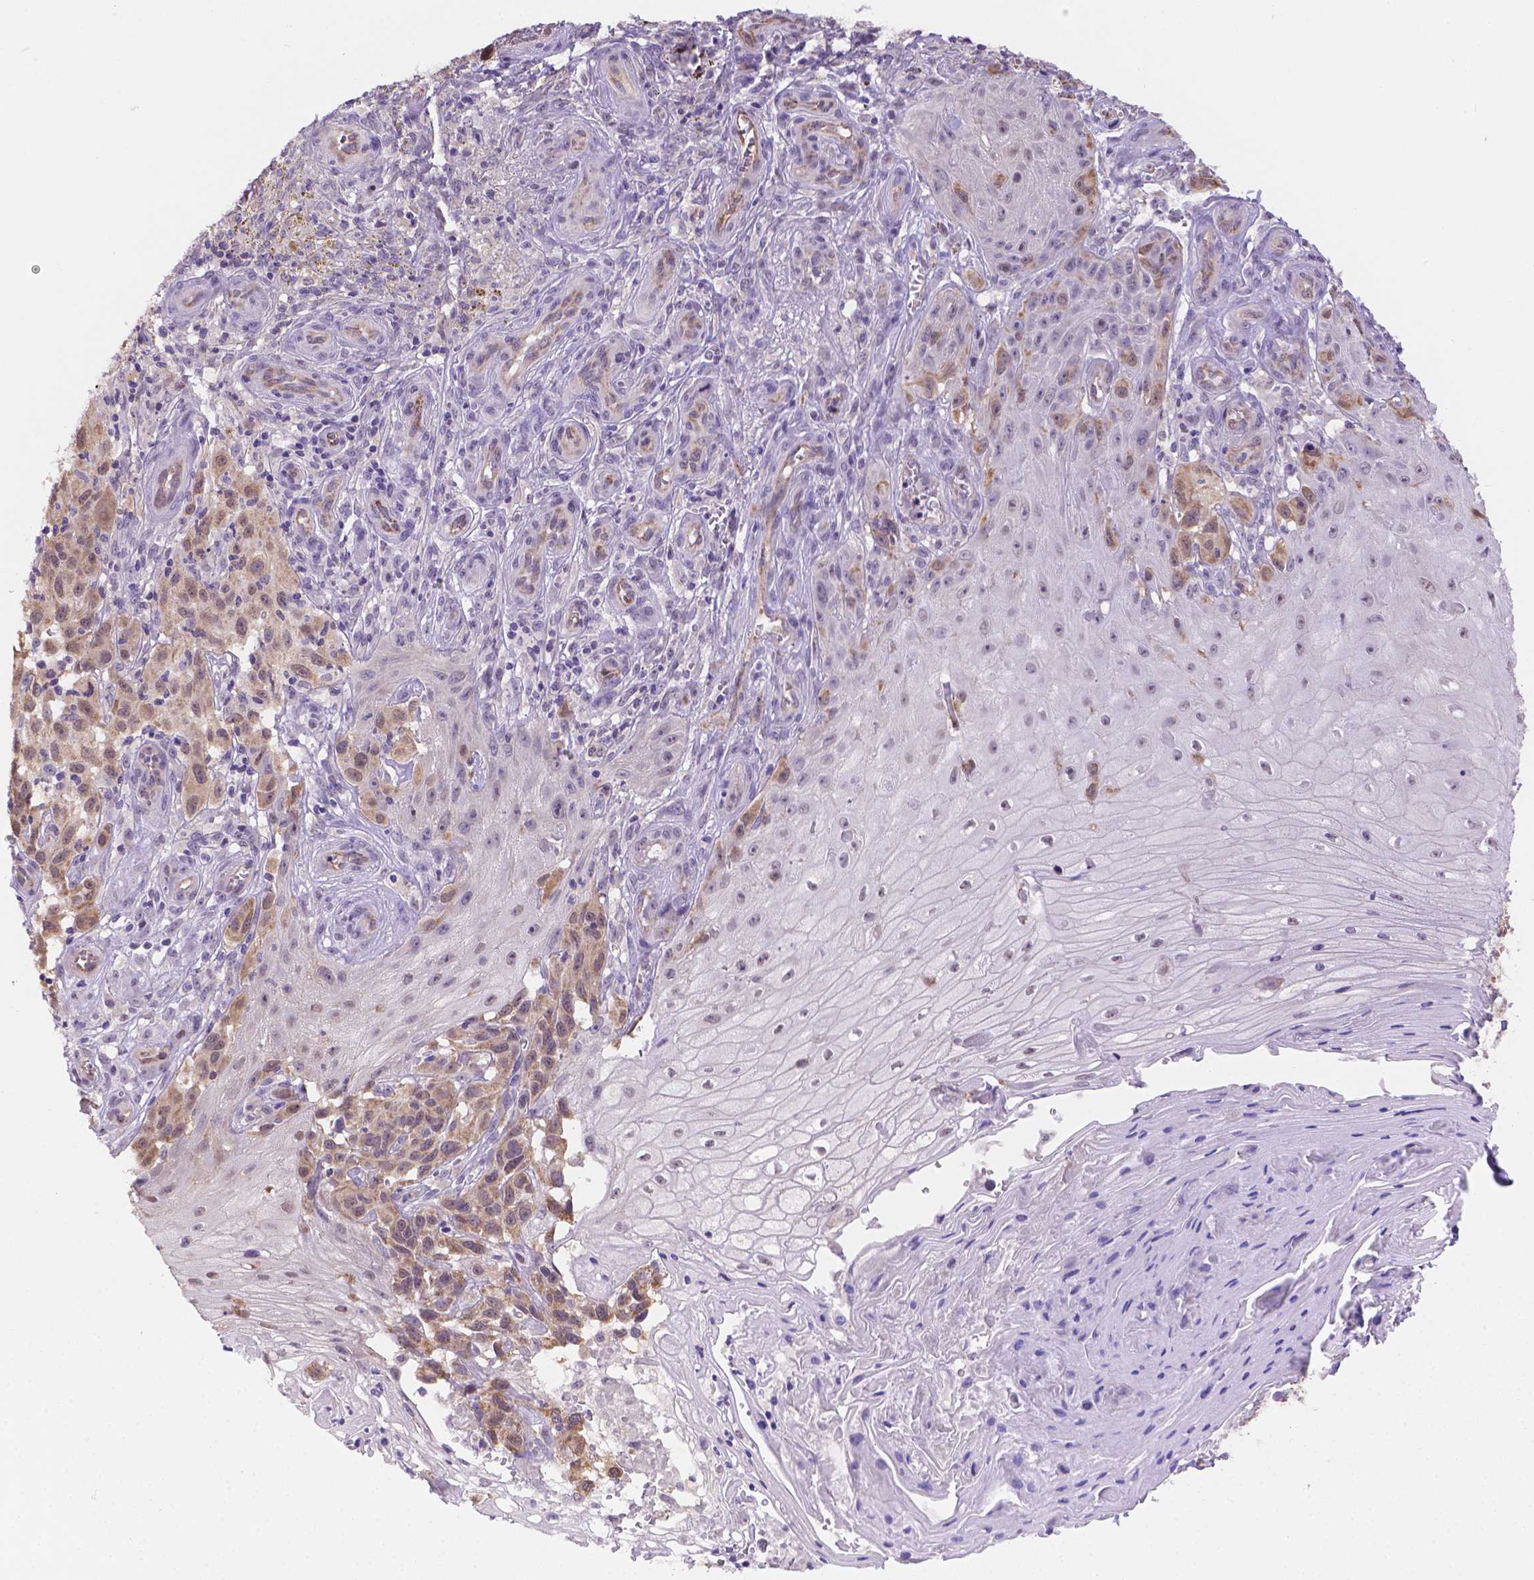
{"staining": {"intensity": "moderate", "quantity": ">75%", "location": "cytoplasmic/membranous"}, "tissue": "melanoma", "cell_type": "Tumor cells", "image_type": "cancer", "snomed": [{"axis": "morphology", "description": "Malignant melanoma, NOS"}, {"axis": "topography", "description": "Skin"}], "caption": "The image shows a brown stain indicating the presence of a protein in the cytoplasmic/membranous of tumor cells in malignant melanoma. The protein of interest is shown in brown color, while the nuclei are stained blue.", "gene": "NXPE2", "patient": {"sex": "female", "age": 53}}